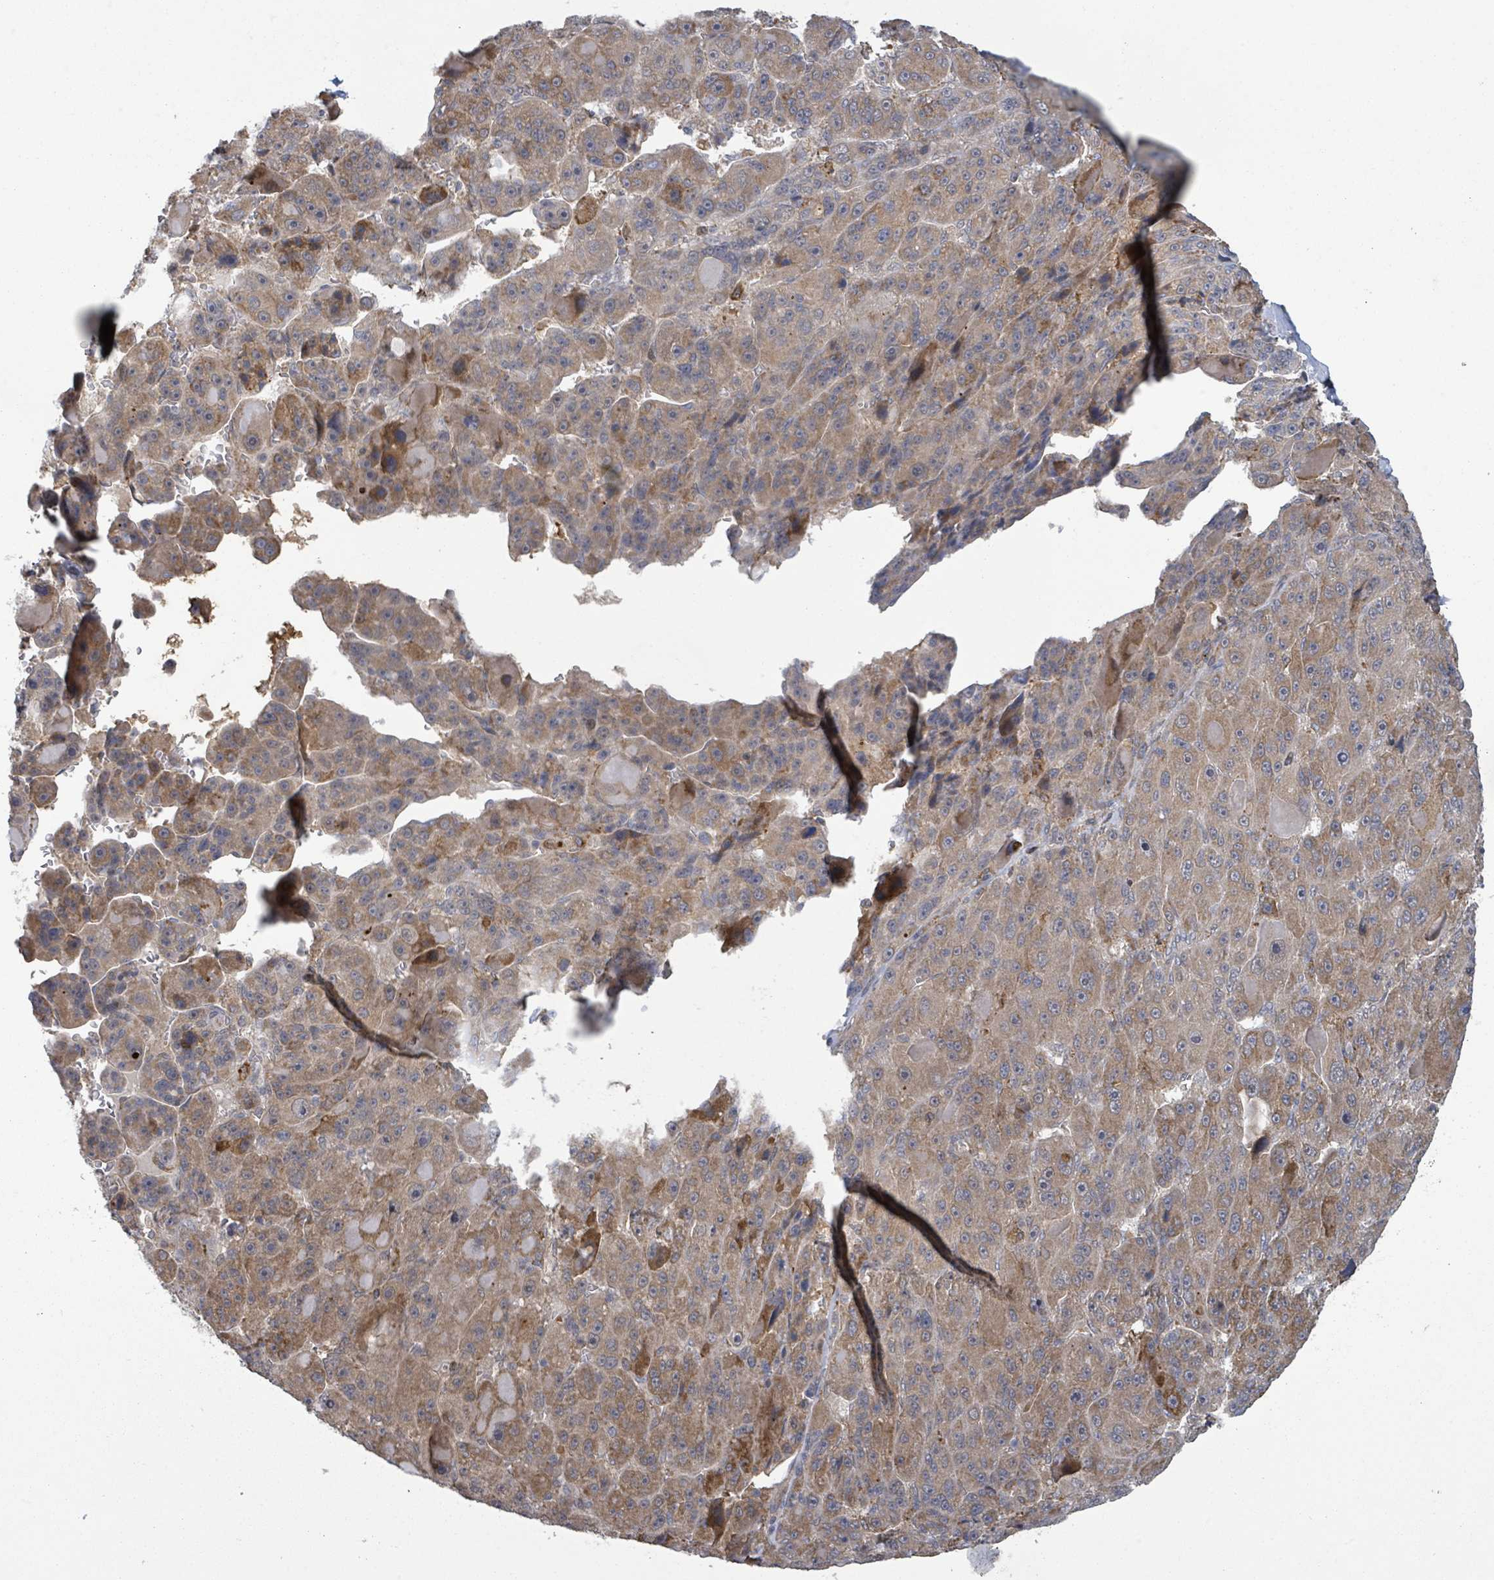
{"staining": {"intensity": "moderate", "quantity": "25%-75%", "location": "cytoplasmic/membranous"}, "tissue": "liver cancer", "cell_type": "Tumor cells", "image_type": "cancer", "snomed": [{"axis": "morphology", "description": "Carcinoma, Hepatocellular, NOS"}, {"axis": "topography", "description": "Liver"}], "caption": "A brown stain labels moderate cytoplasmic/membranous staining of a protein in human liver hepatocellular carcinoma tumor cells. The staining is performed using DAB brown chromogen to label protein expression. The nuclei are counter-stained blue using hematoxylin.", "gene": "SHROOM2", "patient": {"sex": "male", "age": 76}}